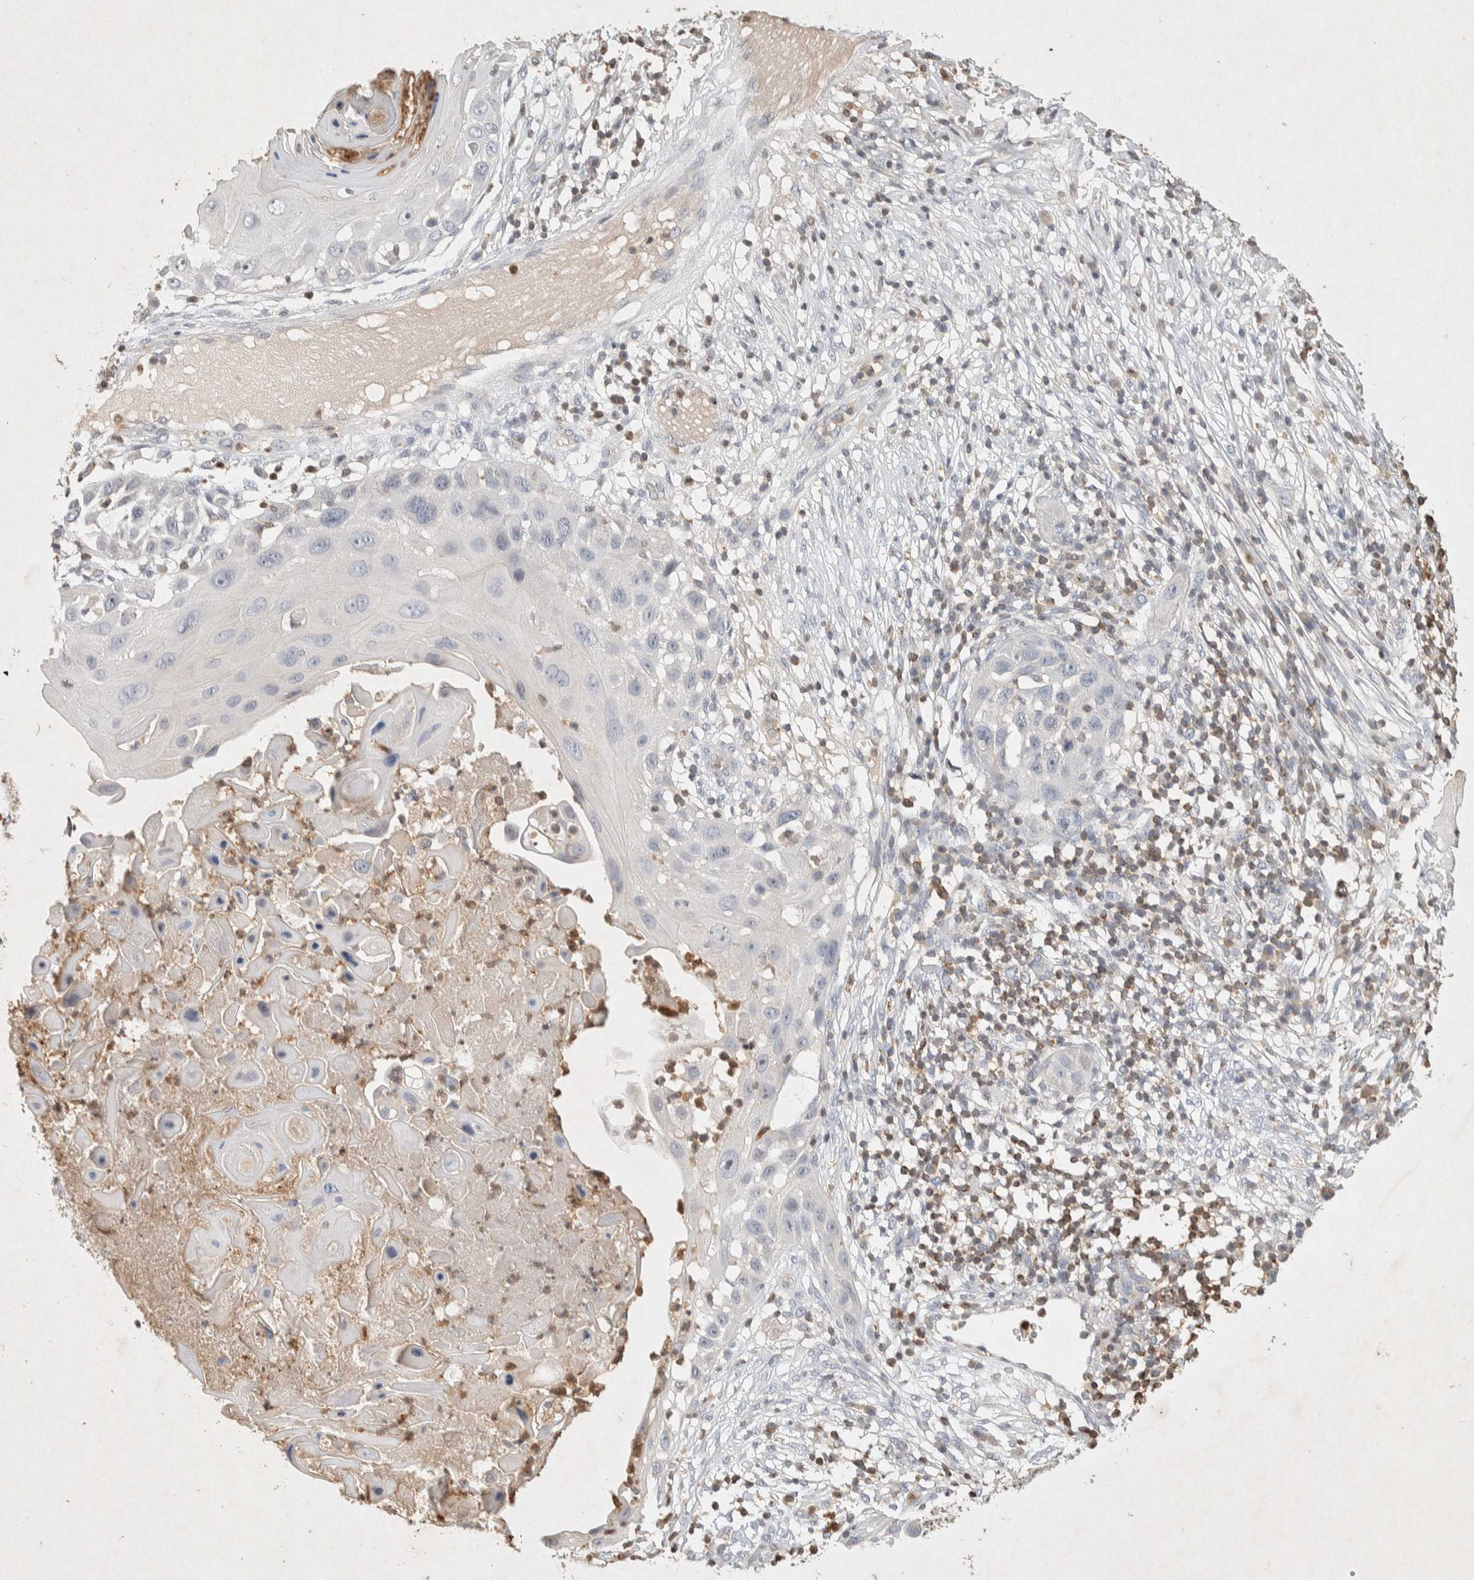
{"staining": {"intensity": "negative", "quantity": "none", "location": "none"}, "tissue": "skin cancer", "cell_type": "Tumor cells", "image_type": "cancer", "snomed": [{"axis": "morphology", "description": "Squamous cell carcinoma, NOS"}, {"axis": "topography", "description": "Skin"}], "caption": "Immunohistochemical staining of squamous cell carcinoma (skin) reveals no significant staining in tumor cells. (Stains: DAB (3,3'-diaminobenzidine) immunohistochemistry (IHC) with hematoxylin counter stain, Microscopy: brightfield microscopy at high magnification).", "gene": "RAC2", "patient": {"sex": "female", "age": 44}}